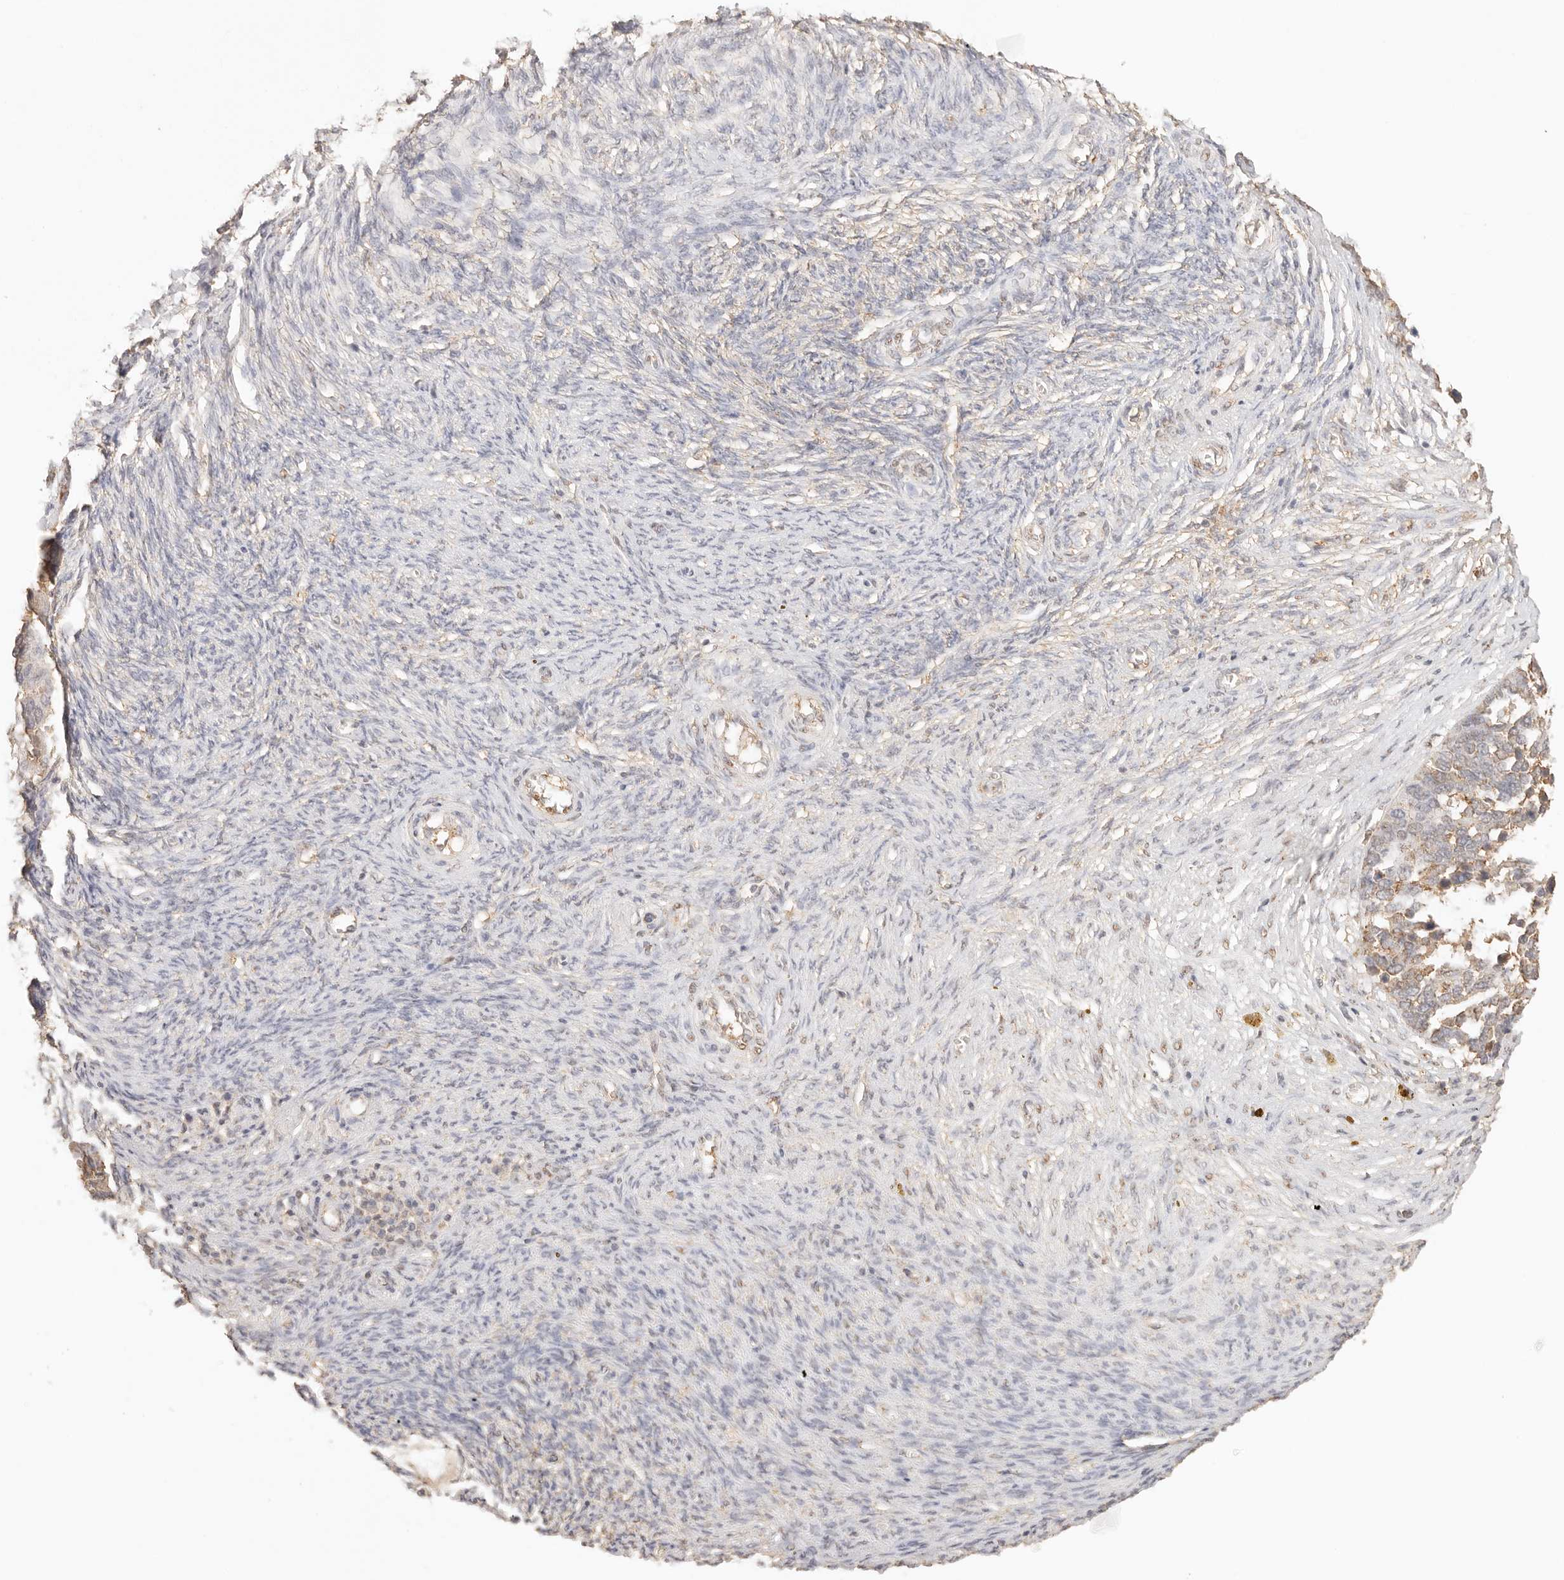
{"staining": {"intensity": "weak", "quantity": ">75%", "location": "cytoplasmic/membranous"}, "tissue": "ovarian cancer", "cell_type": "Tumor cells", "image_type": "cancer", "snomed": [{"axis": "morphology", "description": "Cystadenocarcinoma, serous, NOS"}, {"axis": "topography", "description": "Ovary"}], "caption": "Tumor cells demonstrate weak cytoplasmic/membranous expression in approximately >75% of cells in serous cystadenocarcinoma (ovarian). Nuclei are stained in blue.", "gene": "IL1R2", "patient": {"sex": "female", "age": 44}}